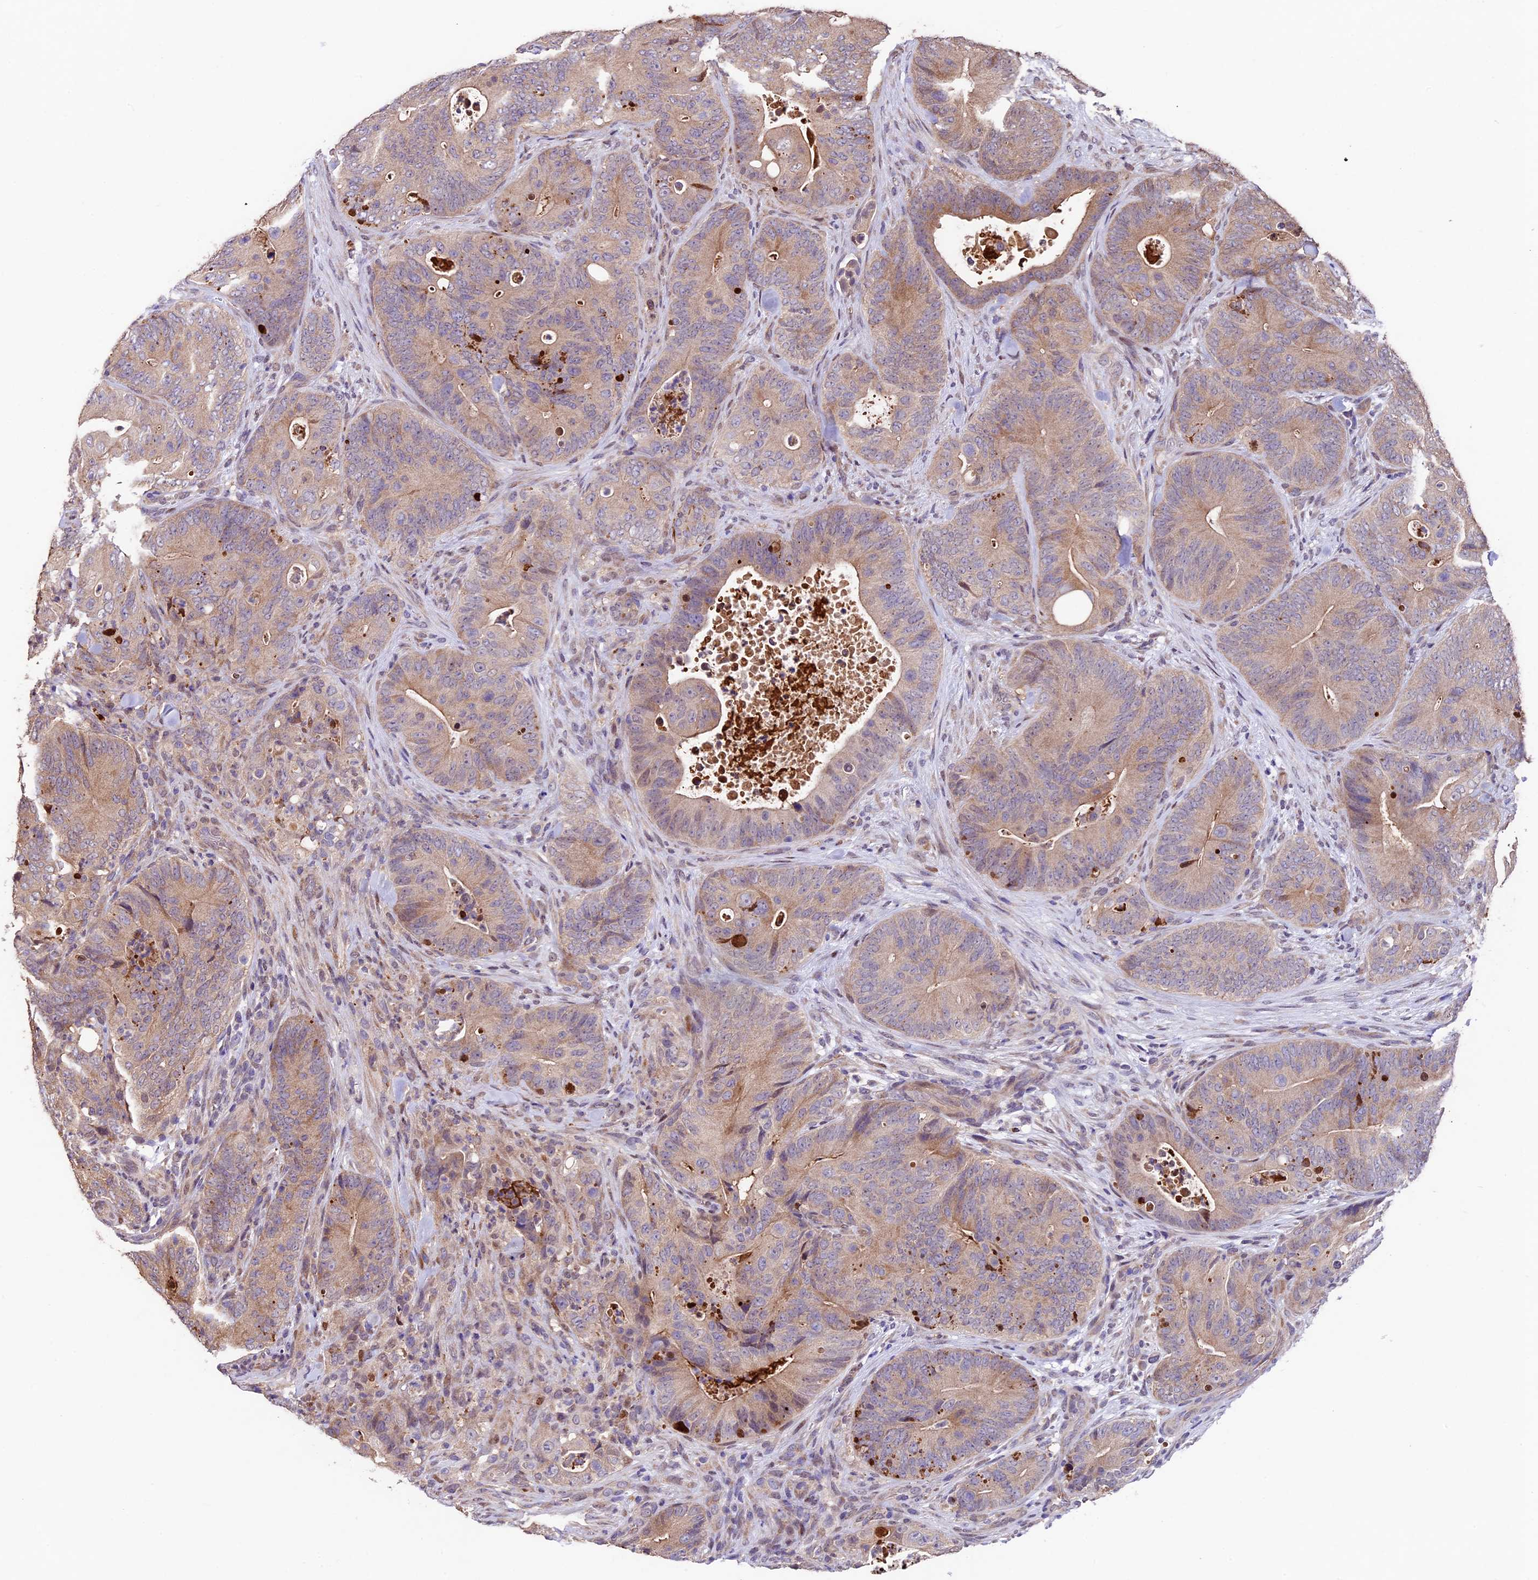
{"staining": {"intensity": "weak", "quantity": "25%-75%", "location": "cytoplasmic/membranous"}, "tissue": "colorectal cancer", "cell_type": "Tumor cells", "image_type": "cancer", "snomed": [{"axis": "morphology", "description": "Normal tissue, NOS"}, {"axis": "topography", "description": "Colon"}], "caption": "Colorectal cancer was stained to show a protein in brown. There is low levels of weak cytoplasmic/membranous staining in approximately 25%-75% of tumor cells.", "gene": "SBNO2", "patient": {"sex": "female", "age": 82}}